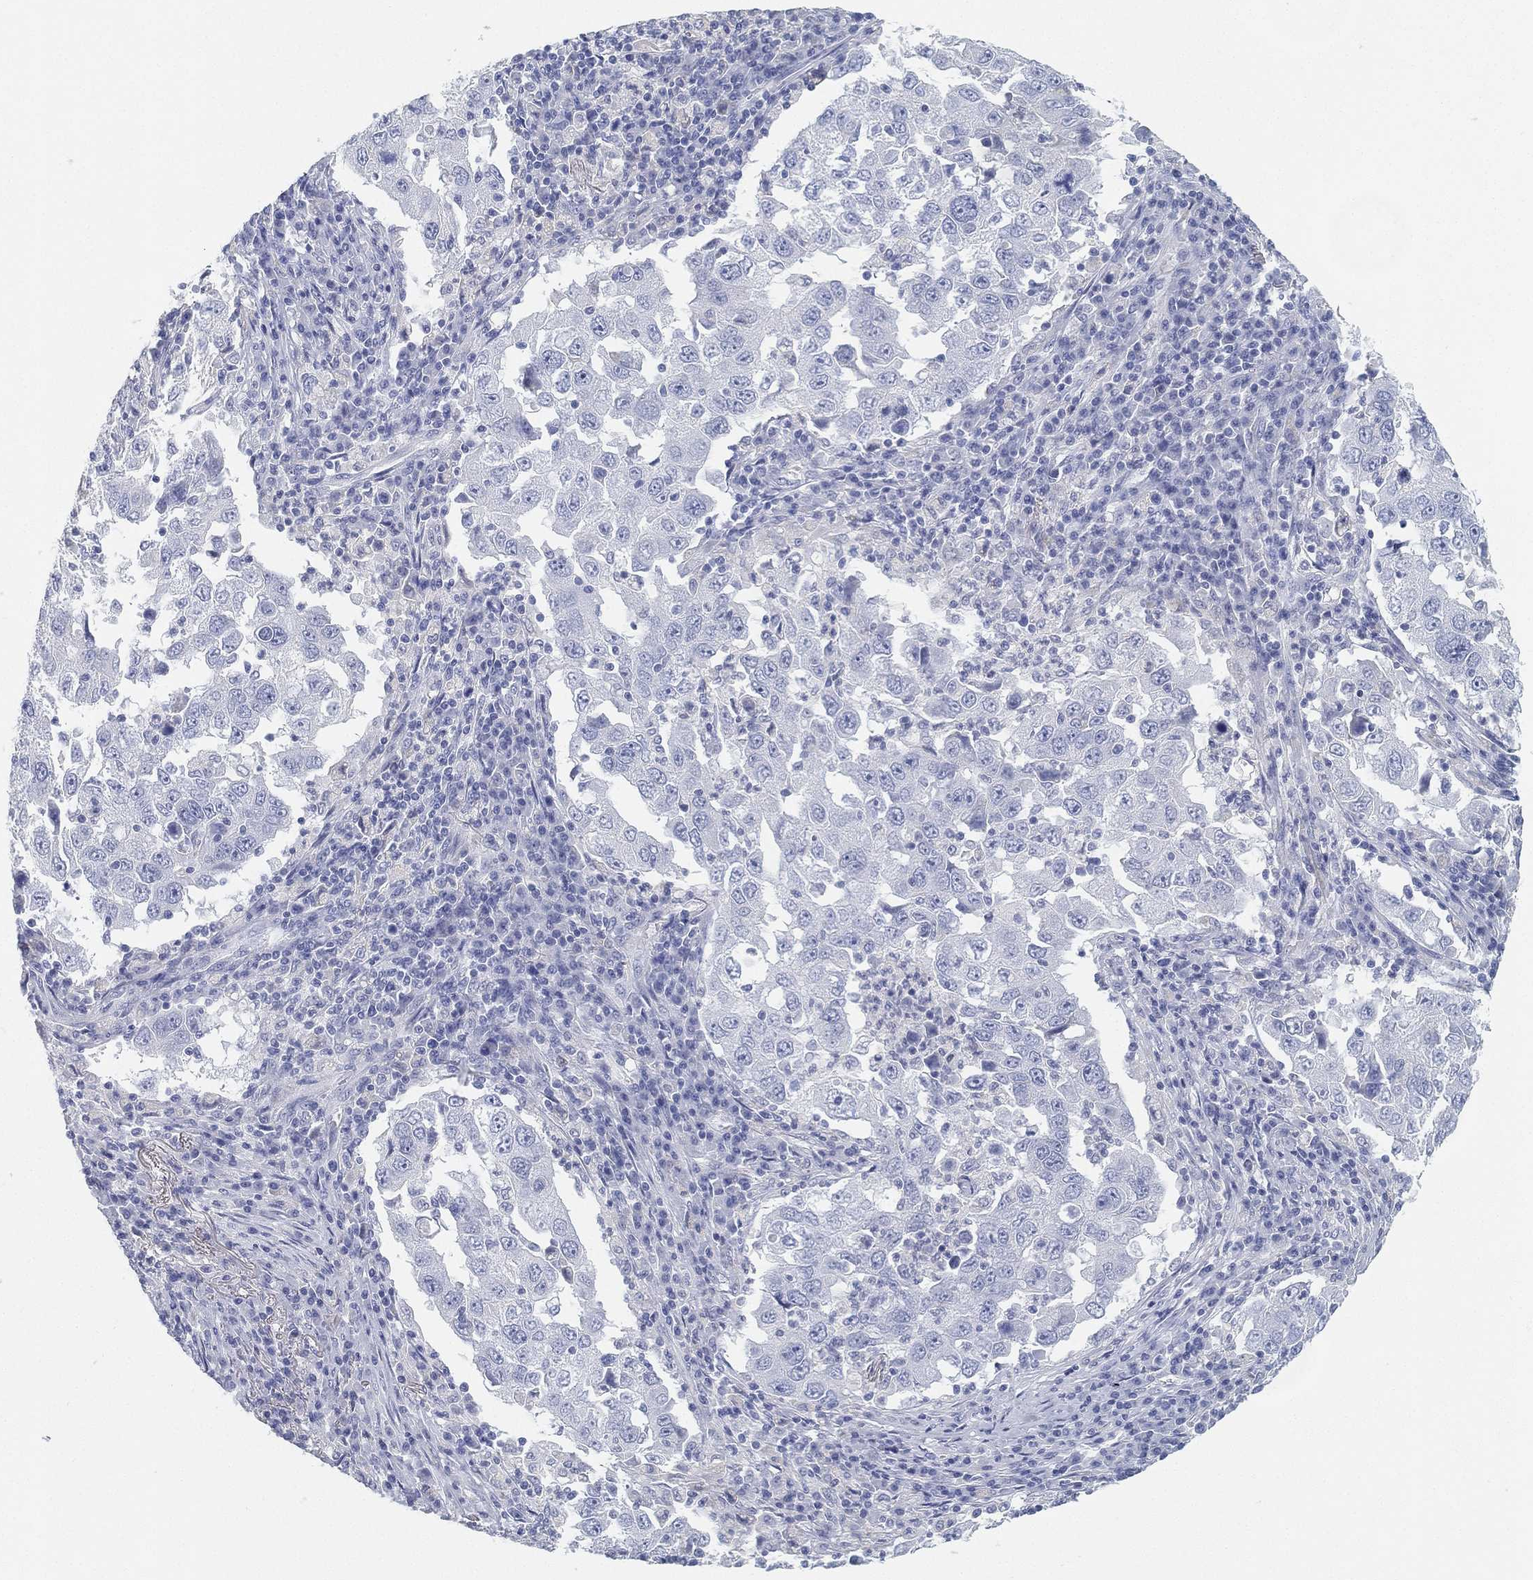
{"staining": {"intensity": "negative", "quantity": "none", "location": "none"}, "tissue": "lung cancer", "cell_type": "Tumor cells", "image_type": "cancer", "snomed": [{"axis": "morphology", "description": "Adenocarcinoma, NOS"}, {"axis": "topography", "description": "Lung"}], "caption": "IHC photomicrograph of neoplastic tissue: human adenocarcinoma (lung) stained with DAB (3,3'-diaminobenzidine) demonstrates no significant protein expression in tumor cells. (DAB (3,3'-diaminobenzidine) IHC with hematoxylin counter stain).", "gene": "GPR61", "patient": {"sex": "male", "age": 73}}